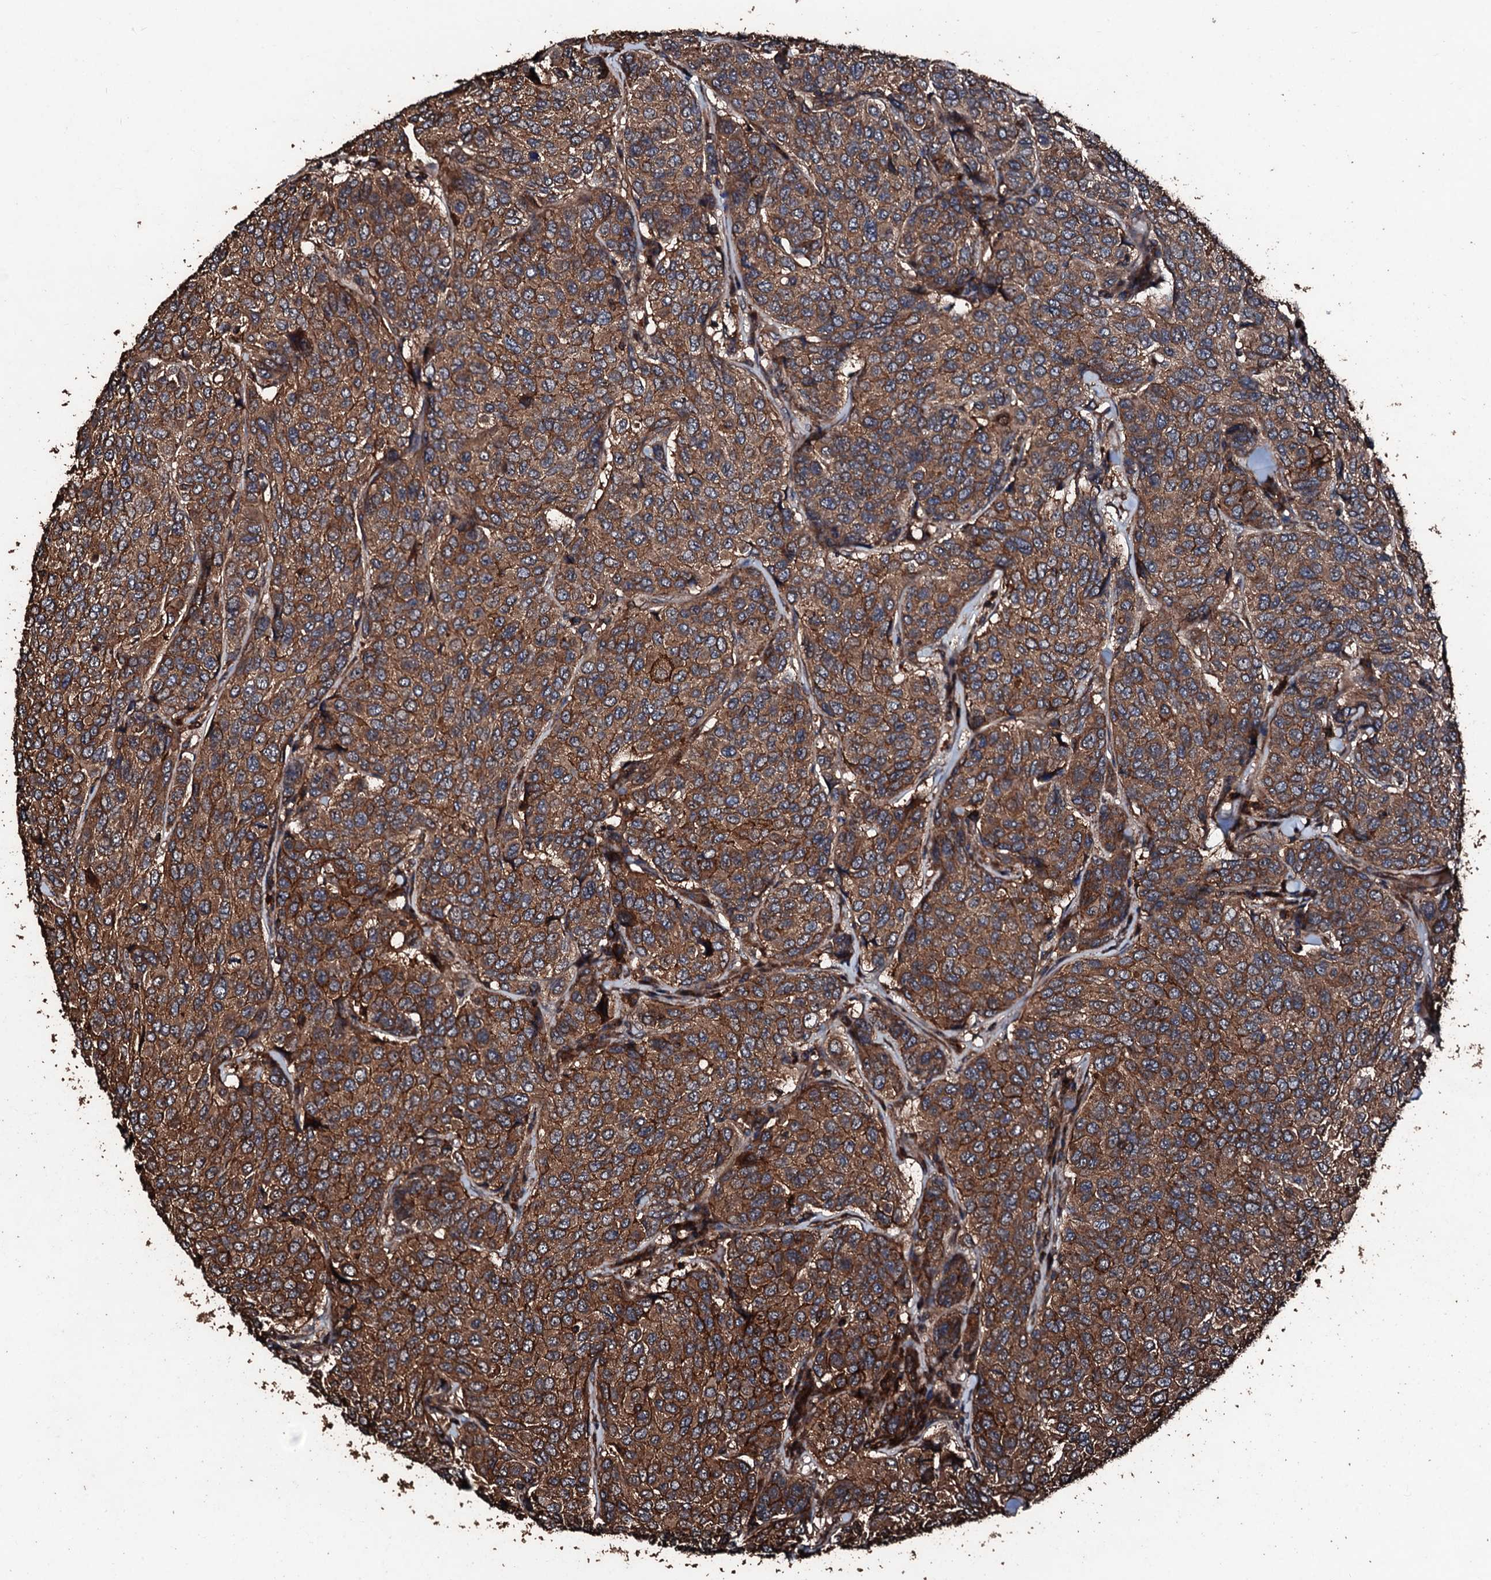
{"staining": {"intensity": "strong", "quantity": ">75%", "location": "cytoplasmic/membranous"}, "tissue": "breast cancer", "cell_type": "Tumor cells", "image_type": "cancer", "snomed": [{"axis": "morphology", "description": "Duct carcinoma"}, {"axis": "topography", "description": "Breast"}], "caption": "Immunohistochemical staining of breast intraductal carcinoma reveals high levels of strong cytoplasmic/membranous expression in approximately >75% of tumor cells.", "gene": "KIF18A", "patient": {"sex": "female", "age": 55}}